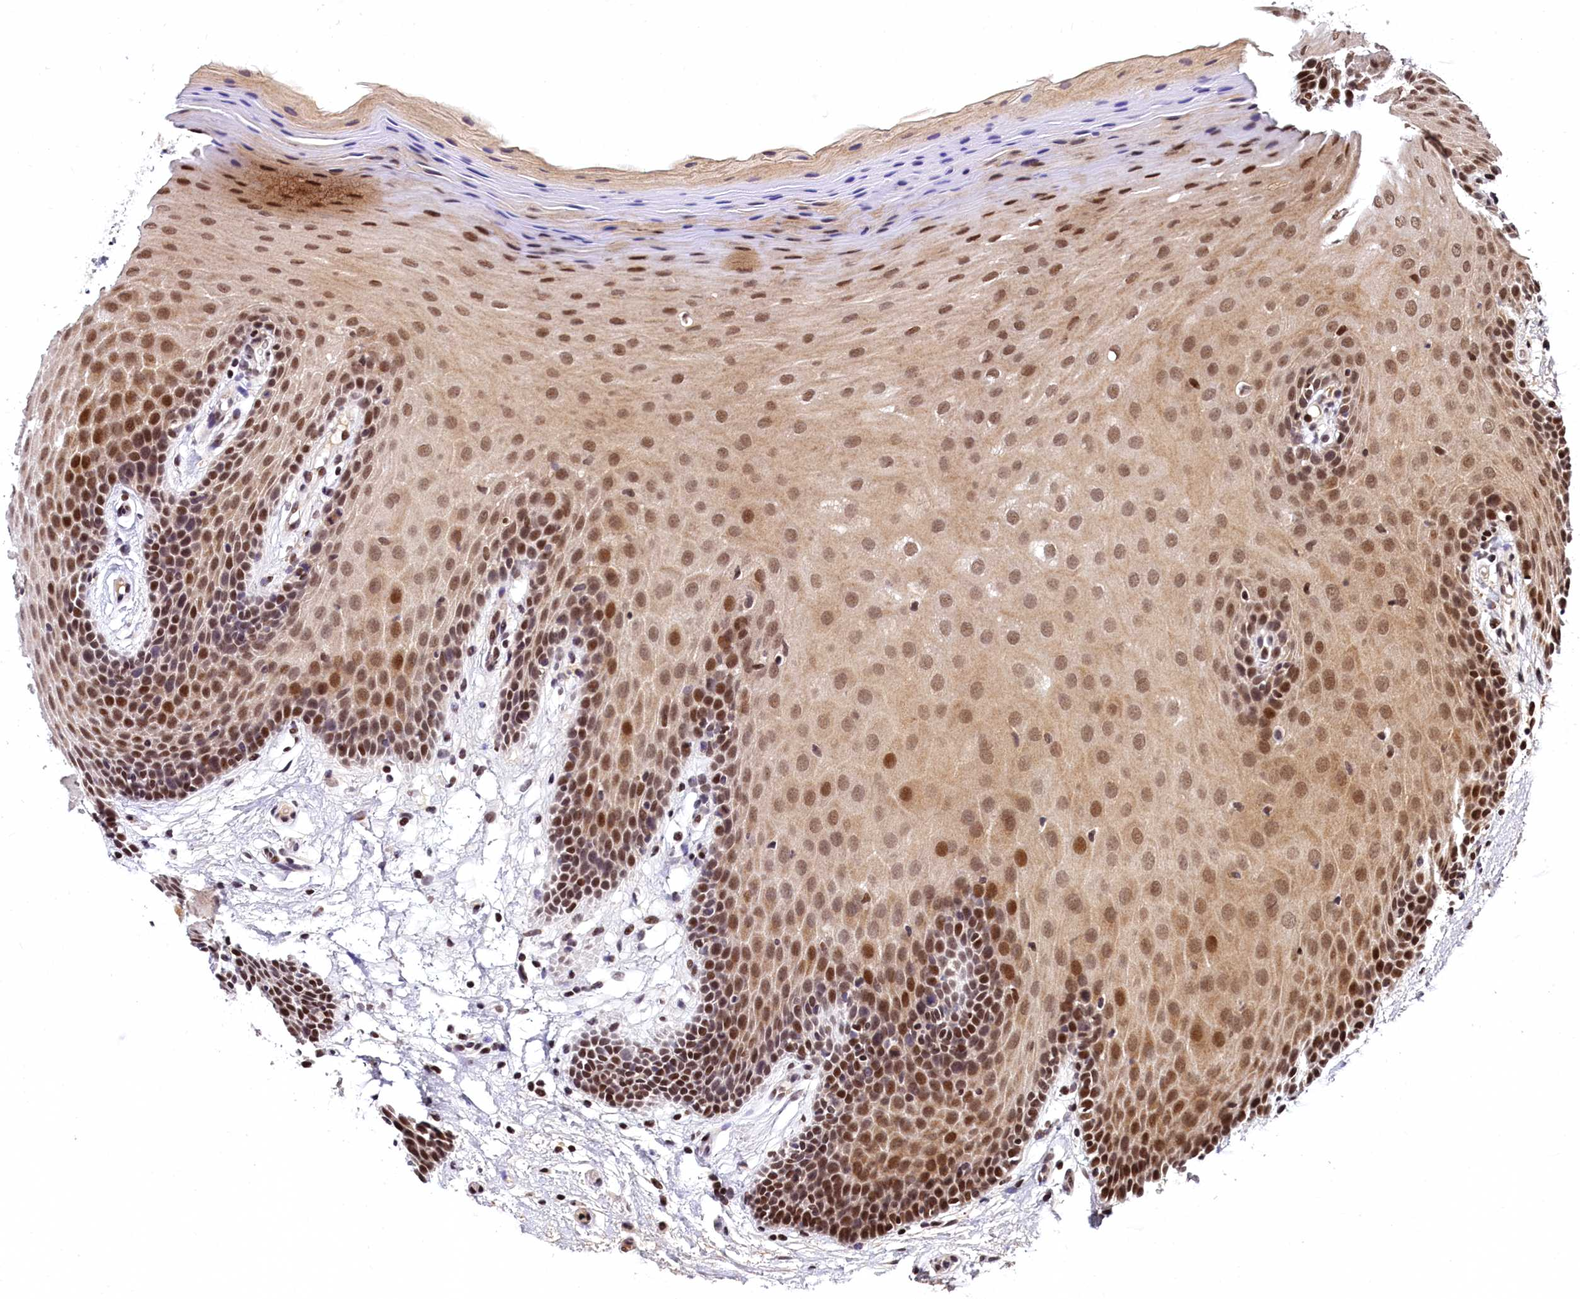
{"staining": {"intensity": "moderate", "quantity": ">75%", "location": "nuclear"}, "tissue": "oral mucosa", "cell_type": "Squamous epithelial cells", "image_type": "normal", "snomed": [{"axis": "morphology", "description": "Normal tissue, NOS"}, {"axis": "topography", "description": "Oral tissue"}, {"axis": "topography", "description": "Tounge, NOS"}], "caption": "Brown immunohistochemical staining in unremarkable oral mucosa shows moderate nuclear expression in approximately >75% of squamous epithelial cells.", "gene": "FAM217B", "patient": {"sex": "male", "age": 47}}